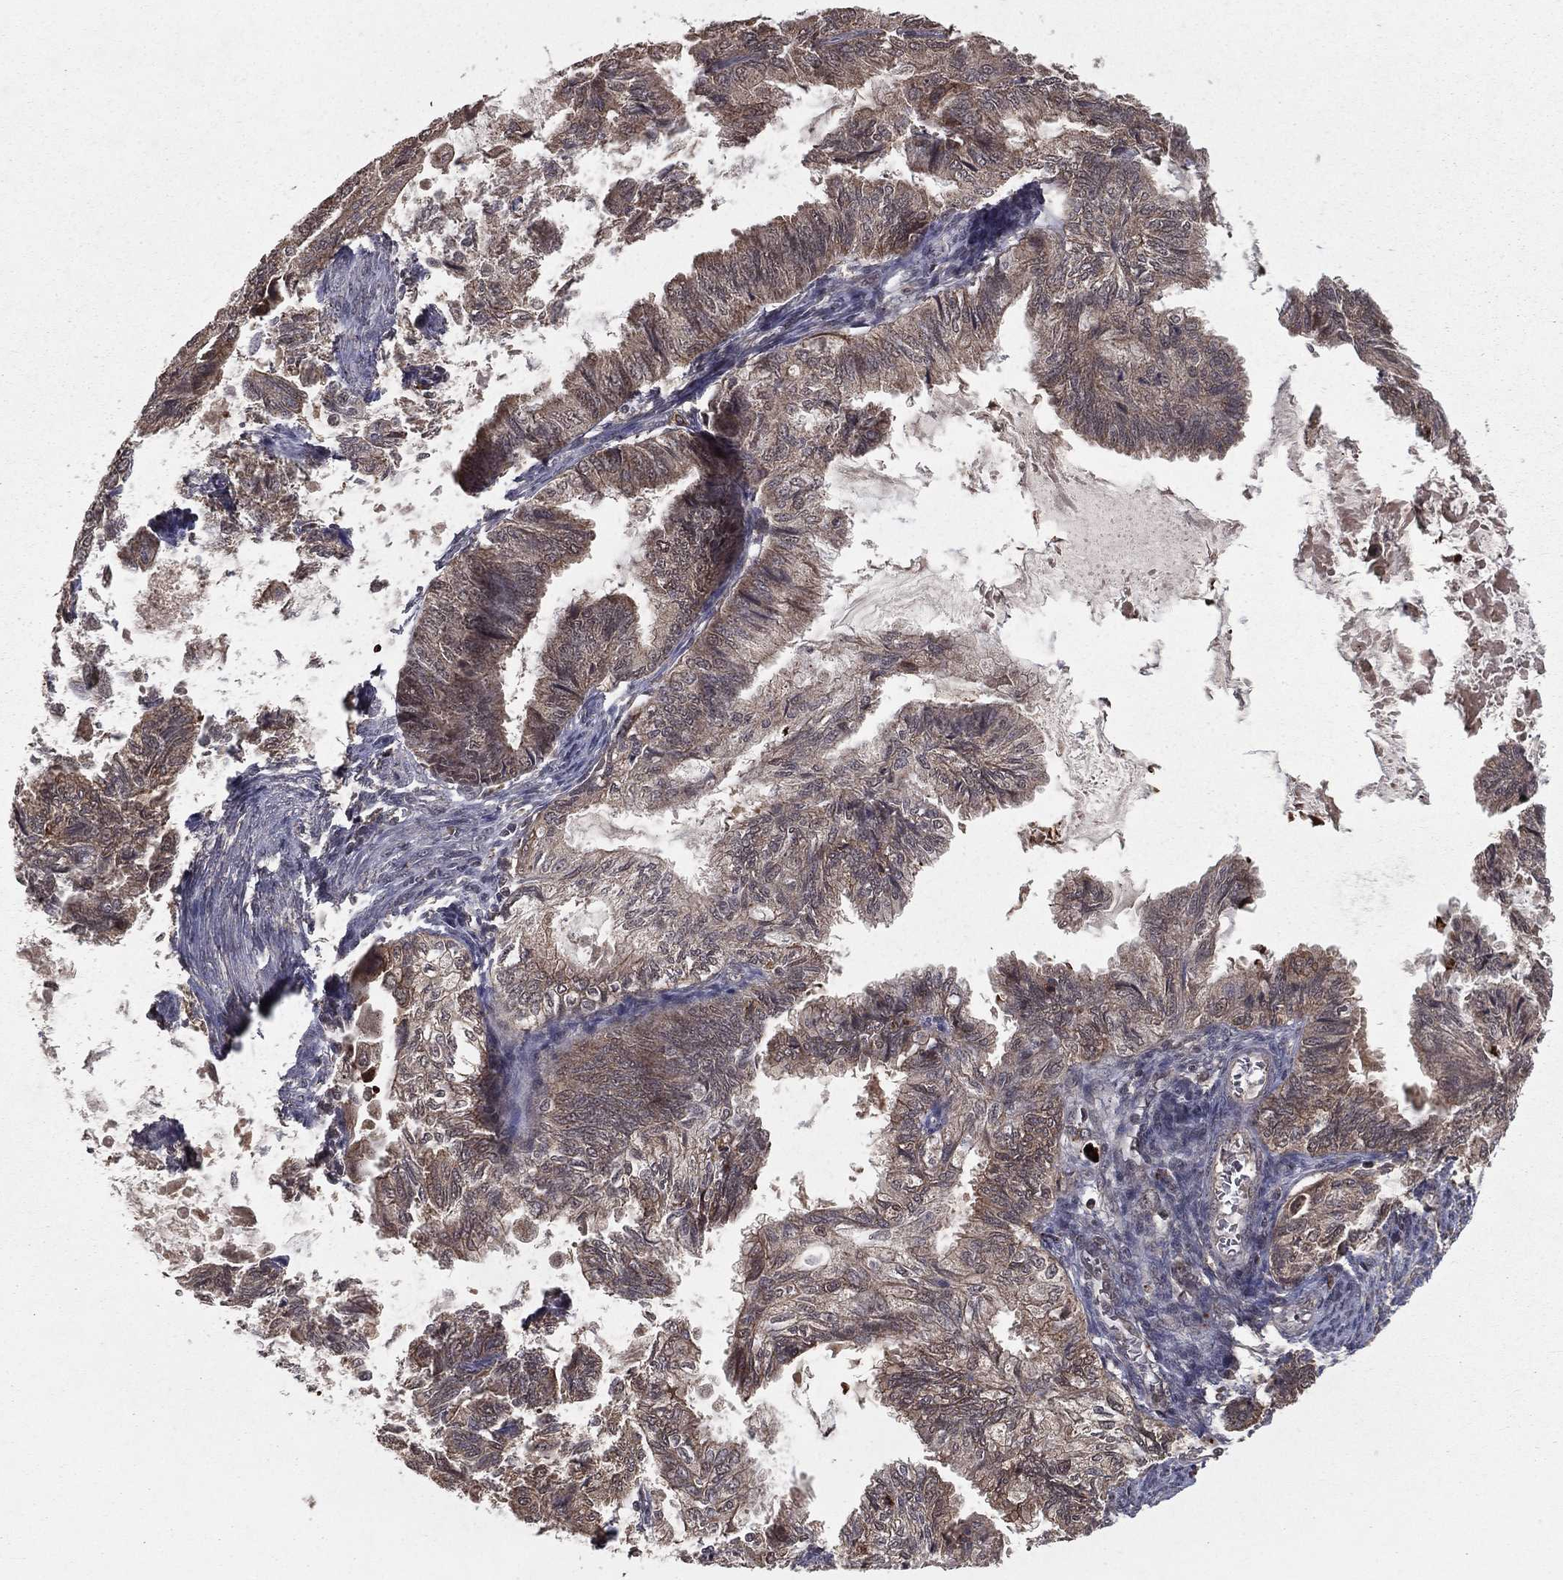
{"staining": {"intensity": "weak", "quantity": "25%-75%", "location": "cytoplasmic/membranous"}, "tissue": "endometrial cancer", "cell_type": "Tumor cells", "image_type": "cancer", "snomed": [{"axis": "morphology", "description": "Adenocarcinoma, NOS"}, {"axis": "topography", "description": "Endometrium"}], "caption": "Immunohistochemical staining of endometrial cancer reveals low levels of weak cytoplasmic/membranous protein expression in about 25%-75% of tumor cells. Ihc stains the protein of interest in brown and the nuclei are stained blue.", "gene": "ZDHHC15", "patient": {"sex": "female", "age": 86}}